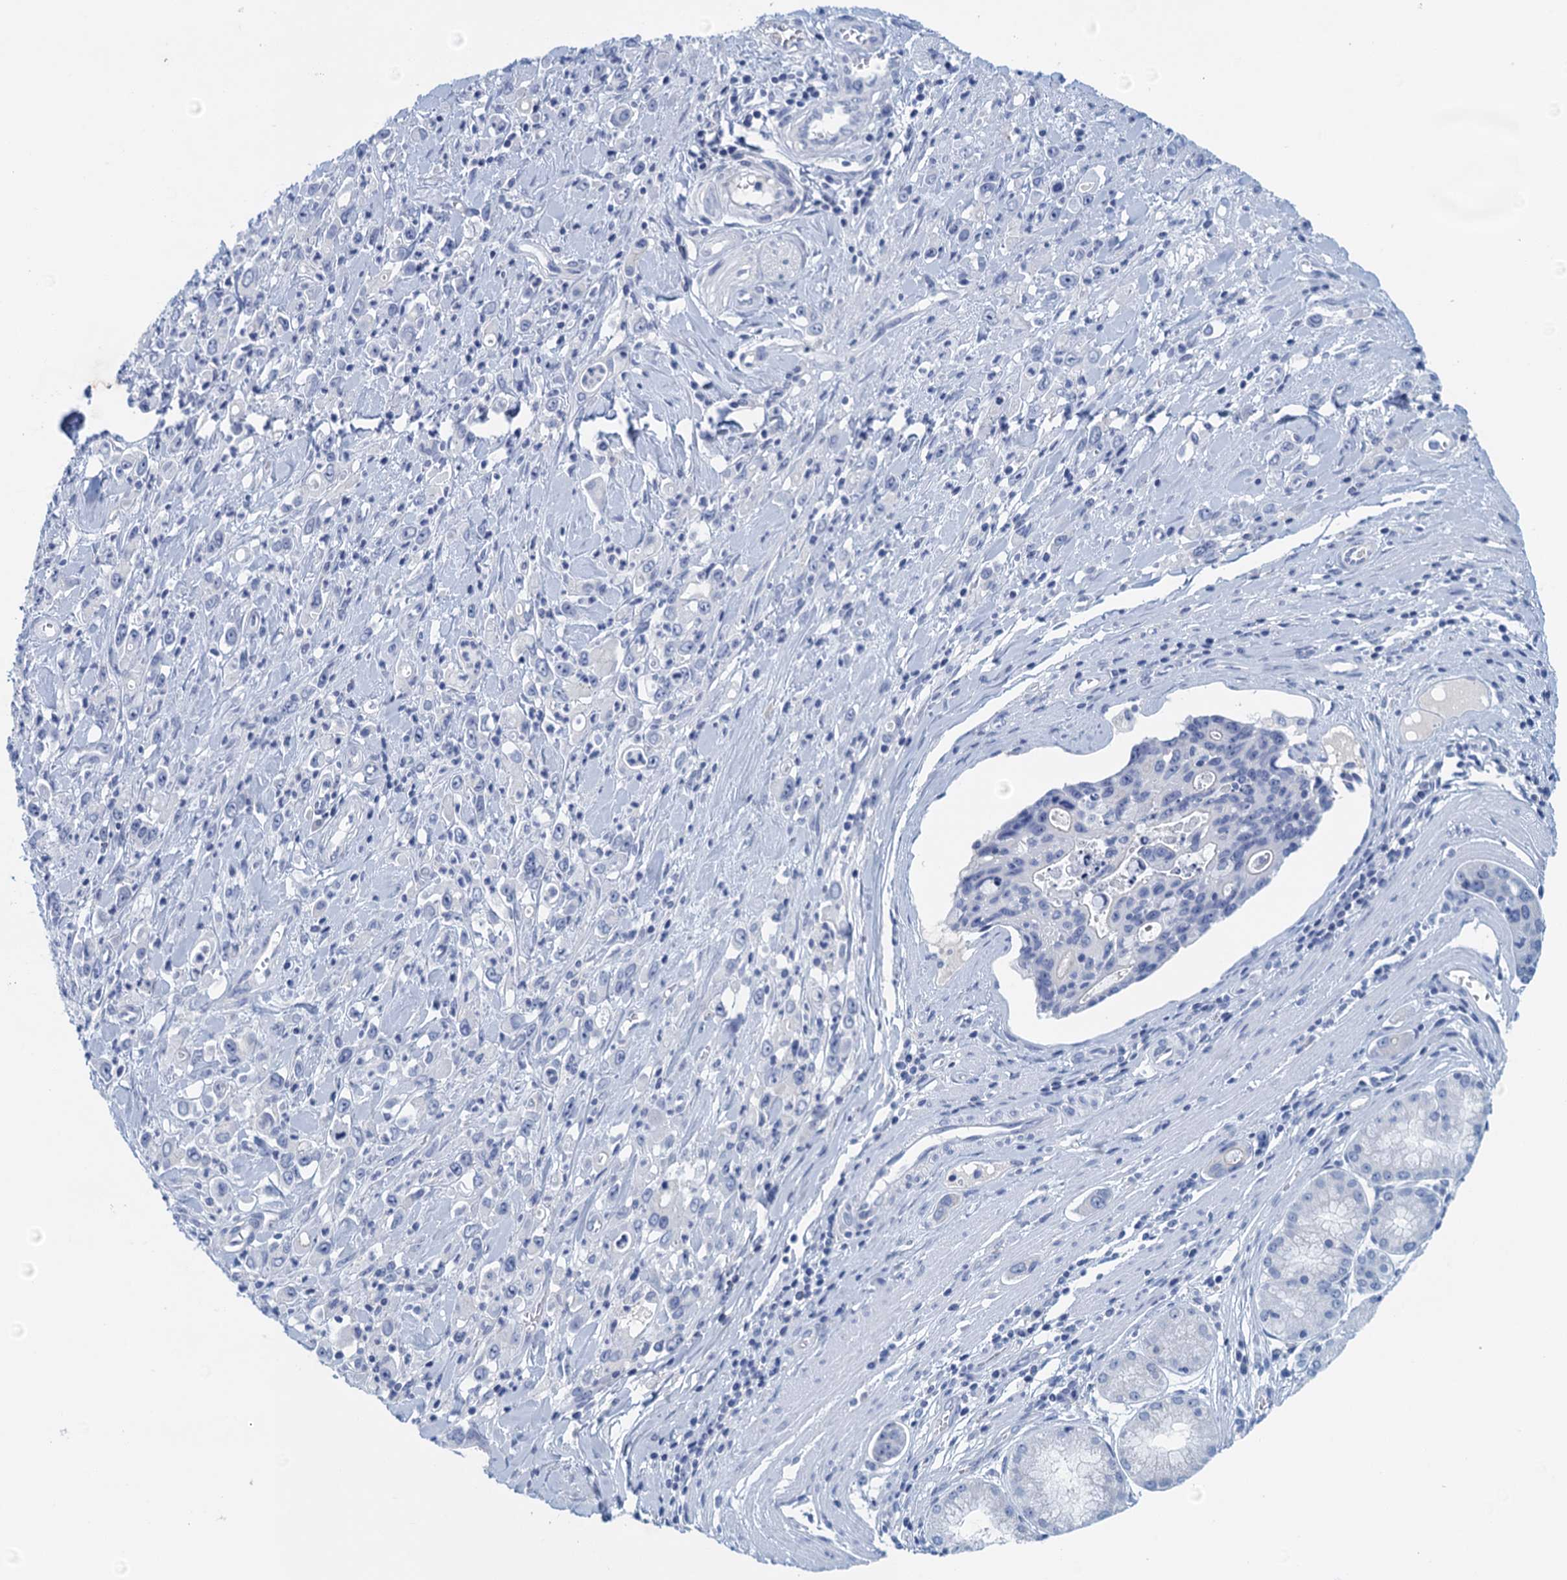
{"staining": {"intensity": "negative", "quantity": "none", "location": "none"}, "tissue": "stomach cancer", "cell_type": "Tumor cells", "image_type": "cancer", "snomed": [{"axis": "morphology", "description": "Adenocarcinoma, NOS"}, {"axis": "topography", "description": "Stomach, lower"}], "caption": "Immunohistochemistry (IHC) photomicrograph of human stomach cancer (adenocarcinoma) stained for a protein (brown), which shows no positivity in tumor cells. (DAB IHC with hematoxylin counter stain).", "gene": "CYP51A1", "patient": {"sex": "female", "age": 43}}